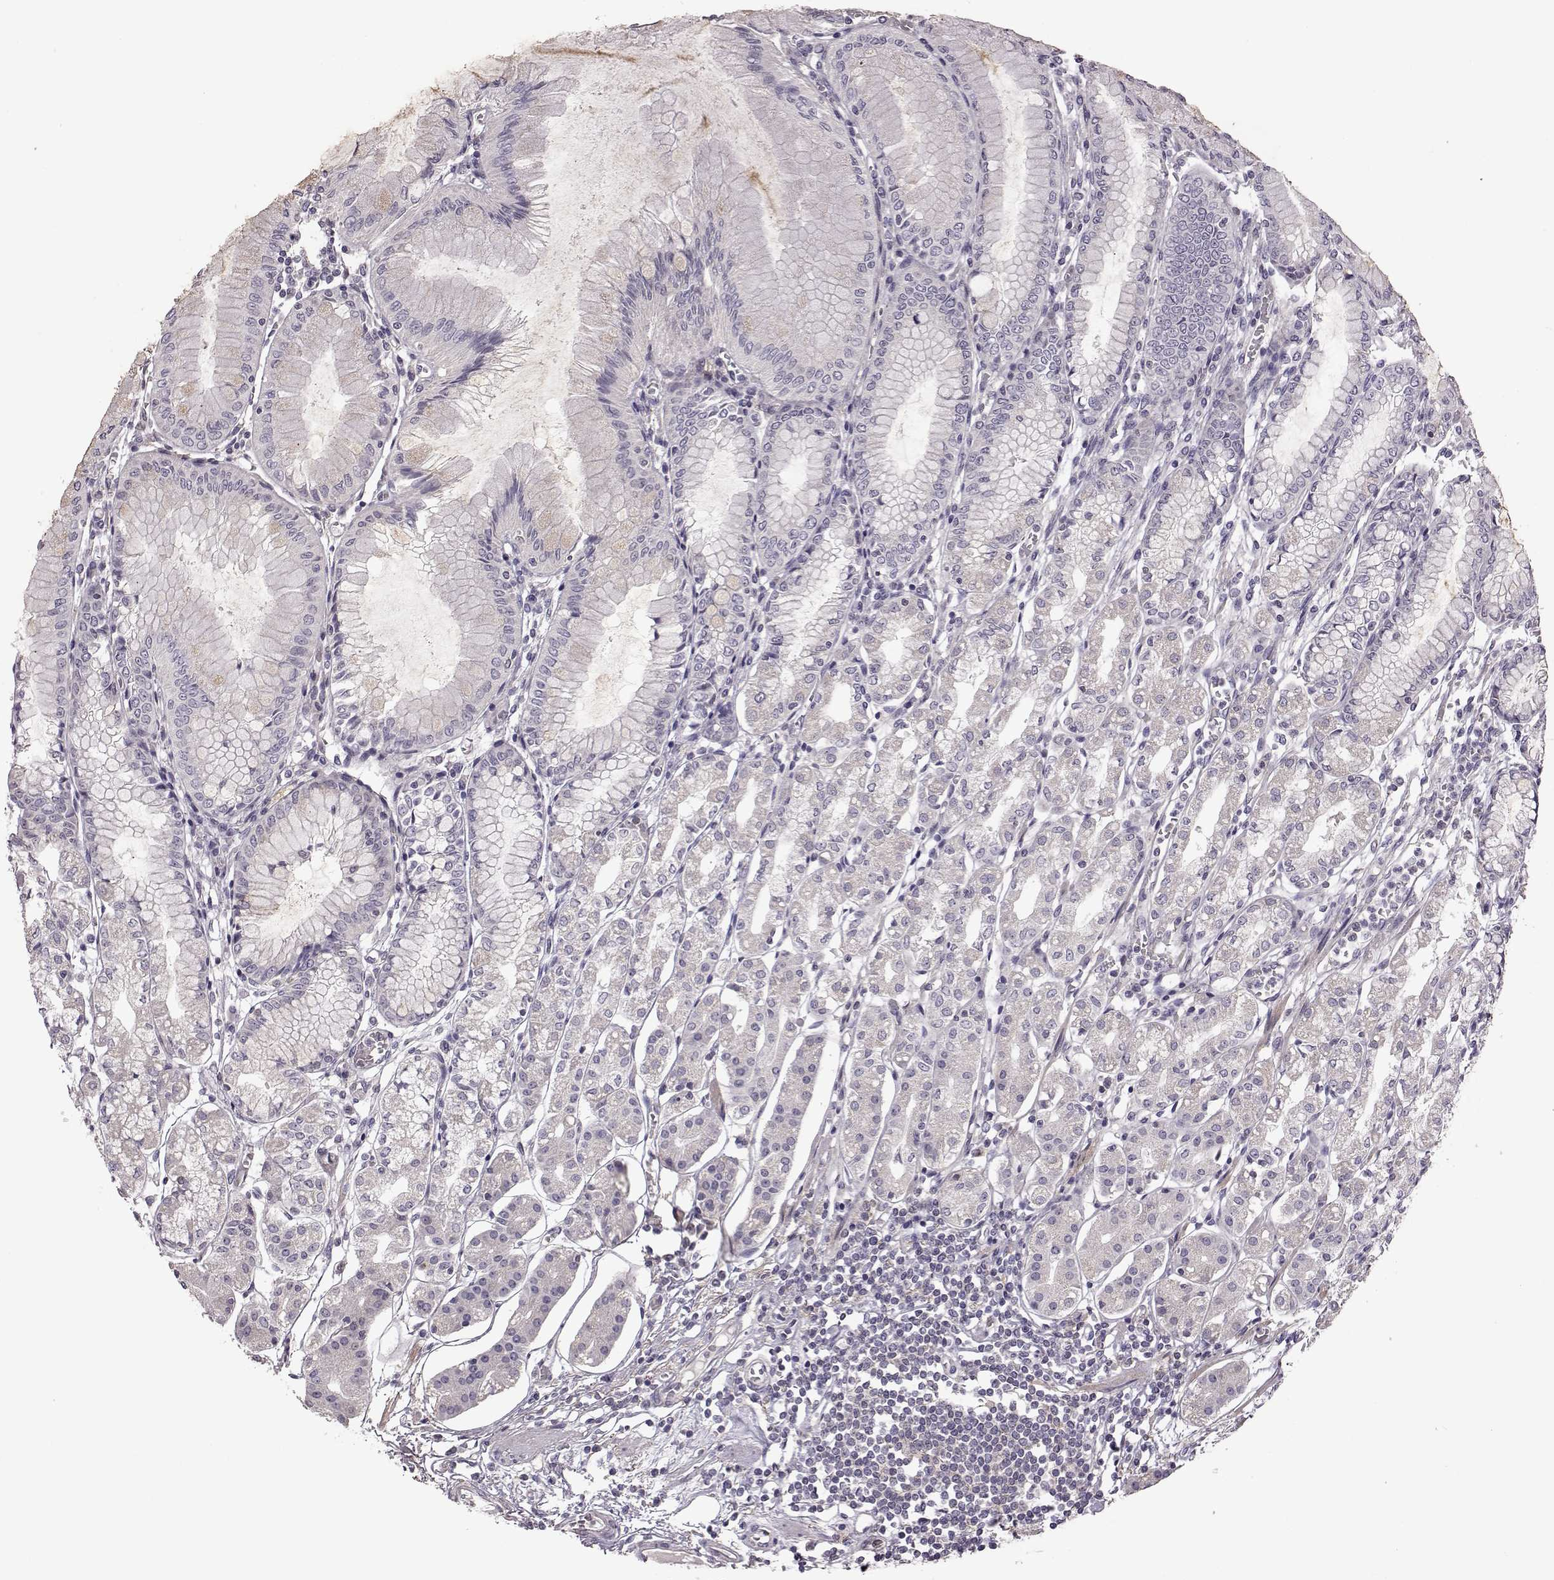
{"staining": {"intensity": "negative", "quantity": "none", "location": "none"}, "tissue": "stomach", "cell_type": "Glandular cells", "image_type": "normal", "snomed": [{"axis": "morphology", "description": "Normal tissue, NOS"}, {"axis": "topography", "description": "Skeletal muscle"}, {"axis": "topography", "description": "Stomach"}], "caption": "There is no significant expression in glandular cells of stomach. (DAB (3,3'-diaminobenzidine) immunohistochemistry (IHC) with hematoxylin counter stain).", "gene": "B3GNT6", "patient": {"sex": "female", "age": 57}}